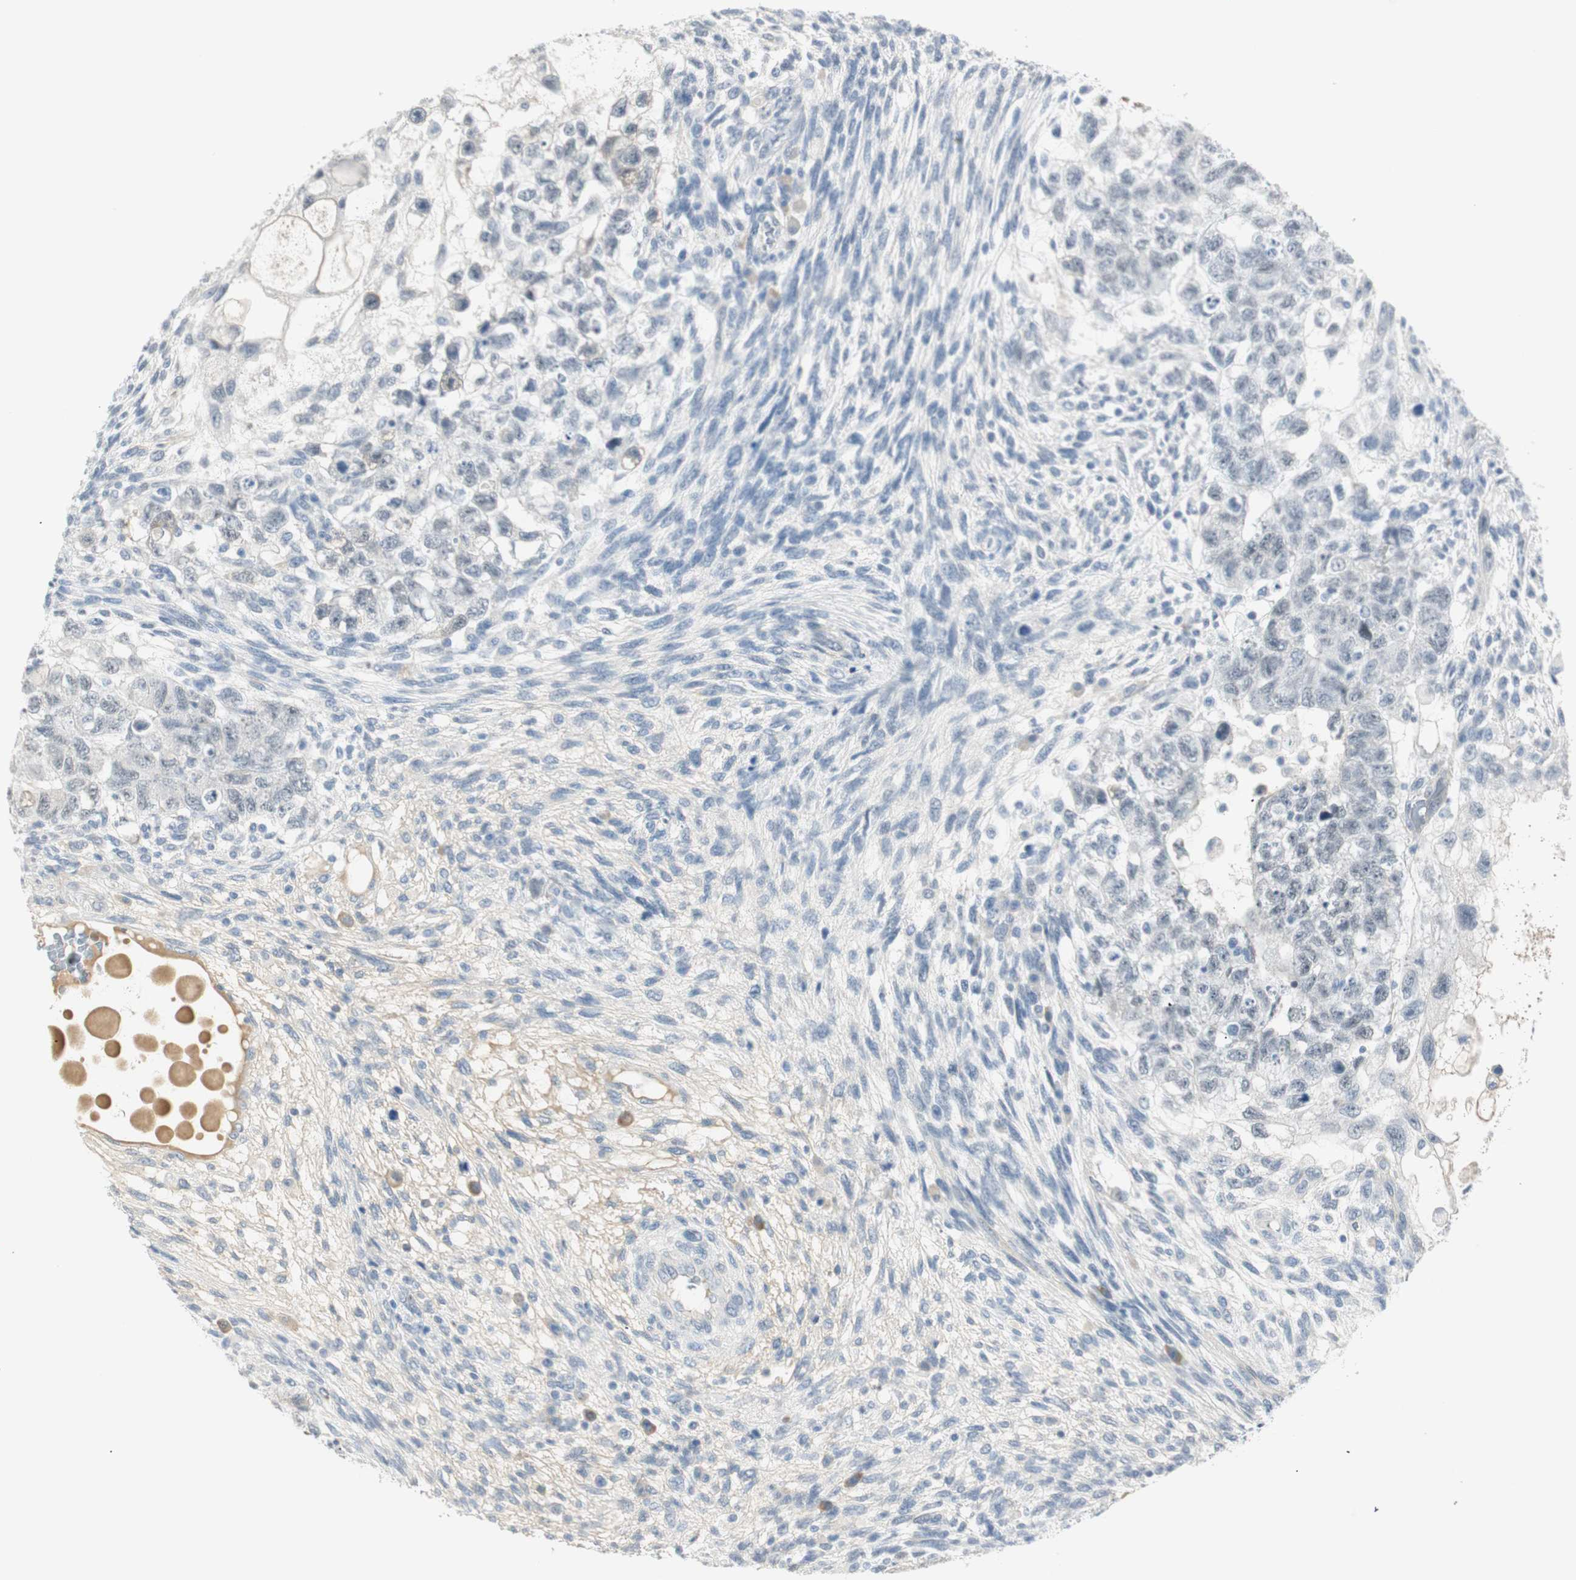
{"staining": {"intensity": "negative", "quantity": "none", "location": "none"}, "tissue": "testis cancer", "cell_type": "Tumor cells", "image_type": "cancer", "snomed": [{"axis": "morphology", "description": "Normal tissue, NOS"}, {"axis": "morphology", "description": "Carcinoma, Embryonal, NOS"}, {"axis": "topography", "description": "Testis"}], "caption": "This is a micrograph of IHC staining of testis cancer, which shows no staining in tumor cells.", "gene": "MLLT10", "patient": {"sex": "male", "age": 36}}